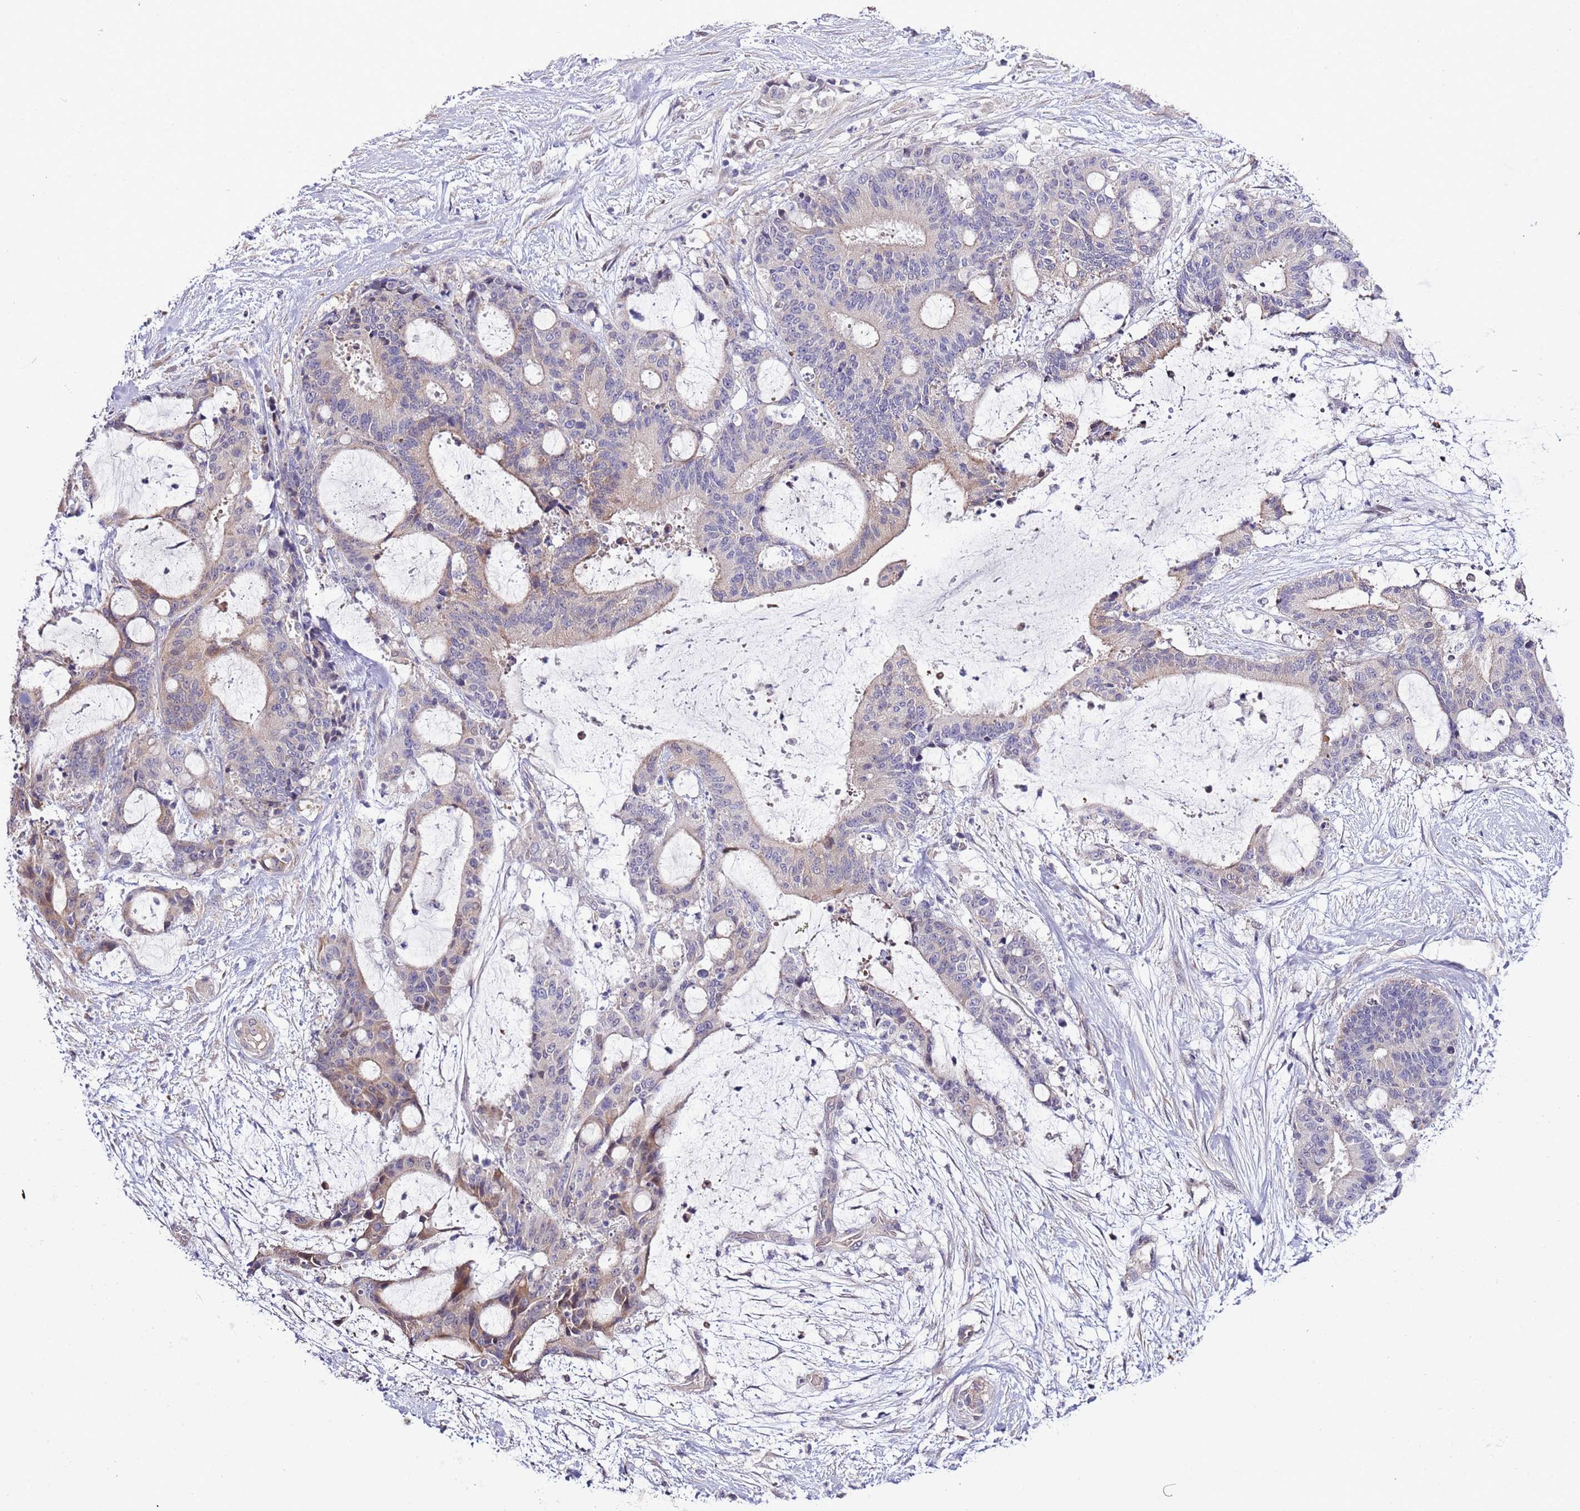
{"staining": {"intensity": "negative", "quantity": "none", "location": "none"}, "tissue": "liver cancer", "cell_type": "Tumor cells", "image_type": "cancer", "snomed": [{"axis": "morphology", "description": "Normal tissue, NOS"}, {"axis": "morphology", "description": "Cholangiocarcinoma"}, {"axis": "topography", "description": "Liver"}, {"axis": "topography", "description": "Peripheral nerve tissue"}], "caption": "Immunohistochemistry (IHC) photomicrograph of neoplastic tissue: liver cholangiocarcinoma stained with DAB reveals no significant protein staining in tumor cells.", "gene": "LIPJ", "patient": {"sex": "female", "age": 73}}